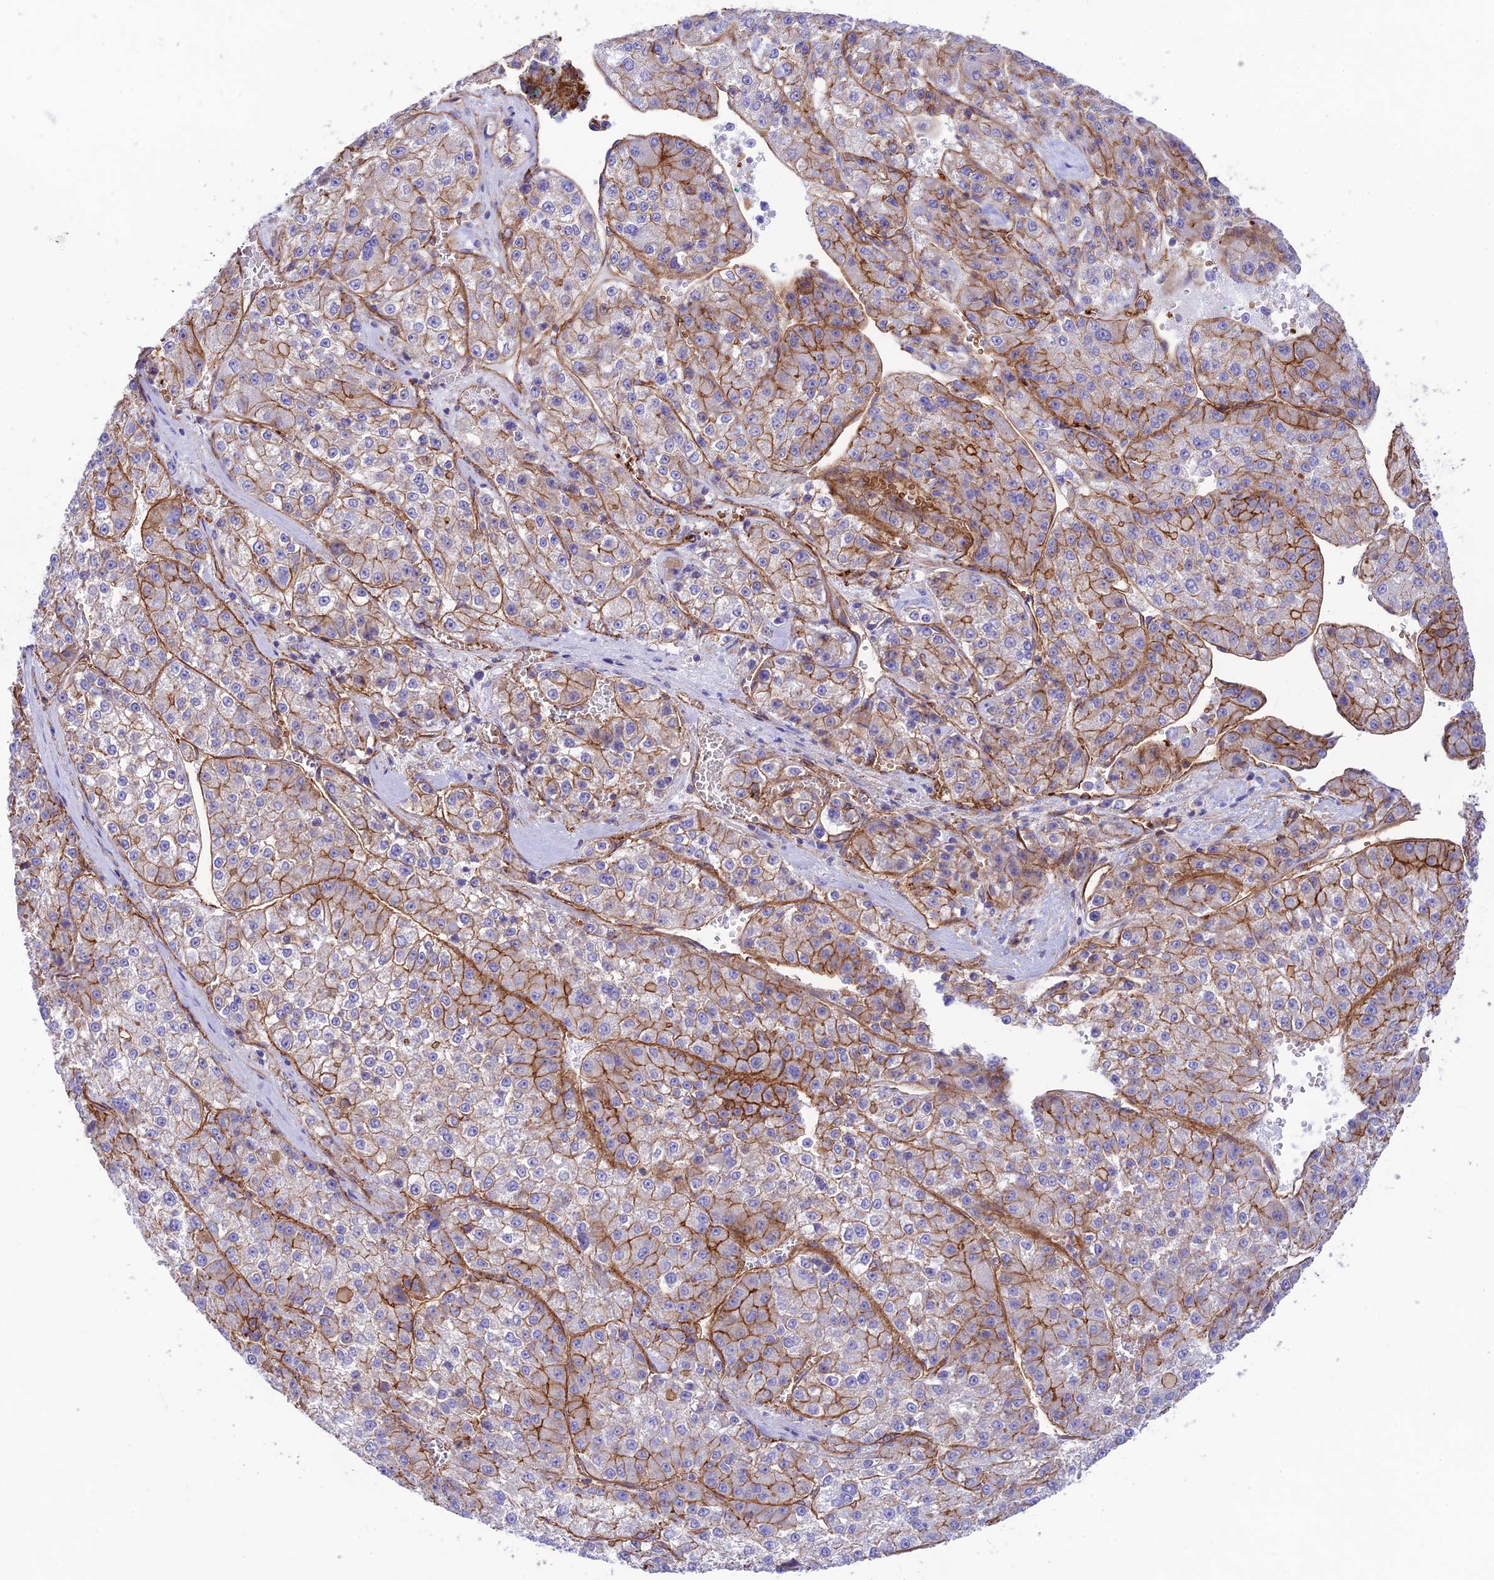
{"staining": {"intensity": "strong", "quantity": "25%-75%", "location": "cytoplasmic/membranous"}, "tissue": "liver cancer", "cell_type": "Tumor cells", "image_type": "cancer", "snomed": [{"axis": "morphology", "description": "Carcinoma, Hepatocellular, NOS"}, {"axis": "topography", "description": "Liver"}], "caption": "Tumor cells display strong cytoplasmic/membranous expression in about 25%-75% of cells in liver hepatocellular carcinoma. Nuclei are stained in blue.", "gene": "YPEL5", "patient": {"sex": "female", "age": 73}}